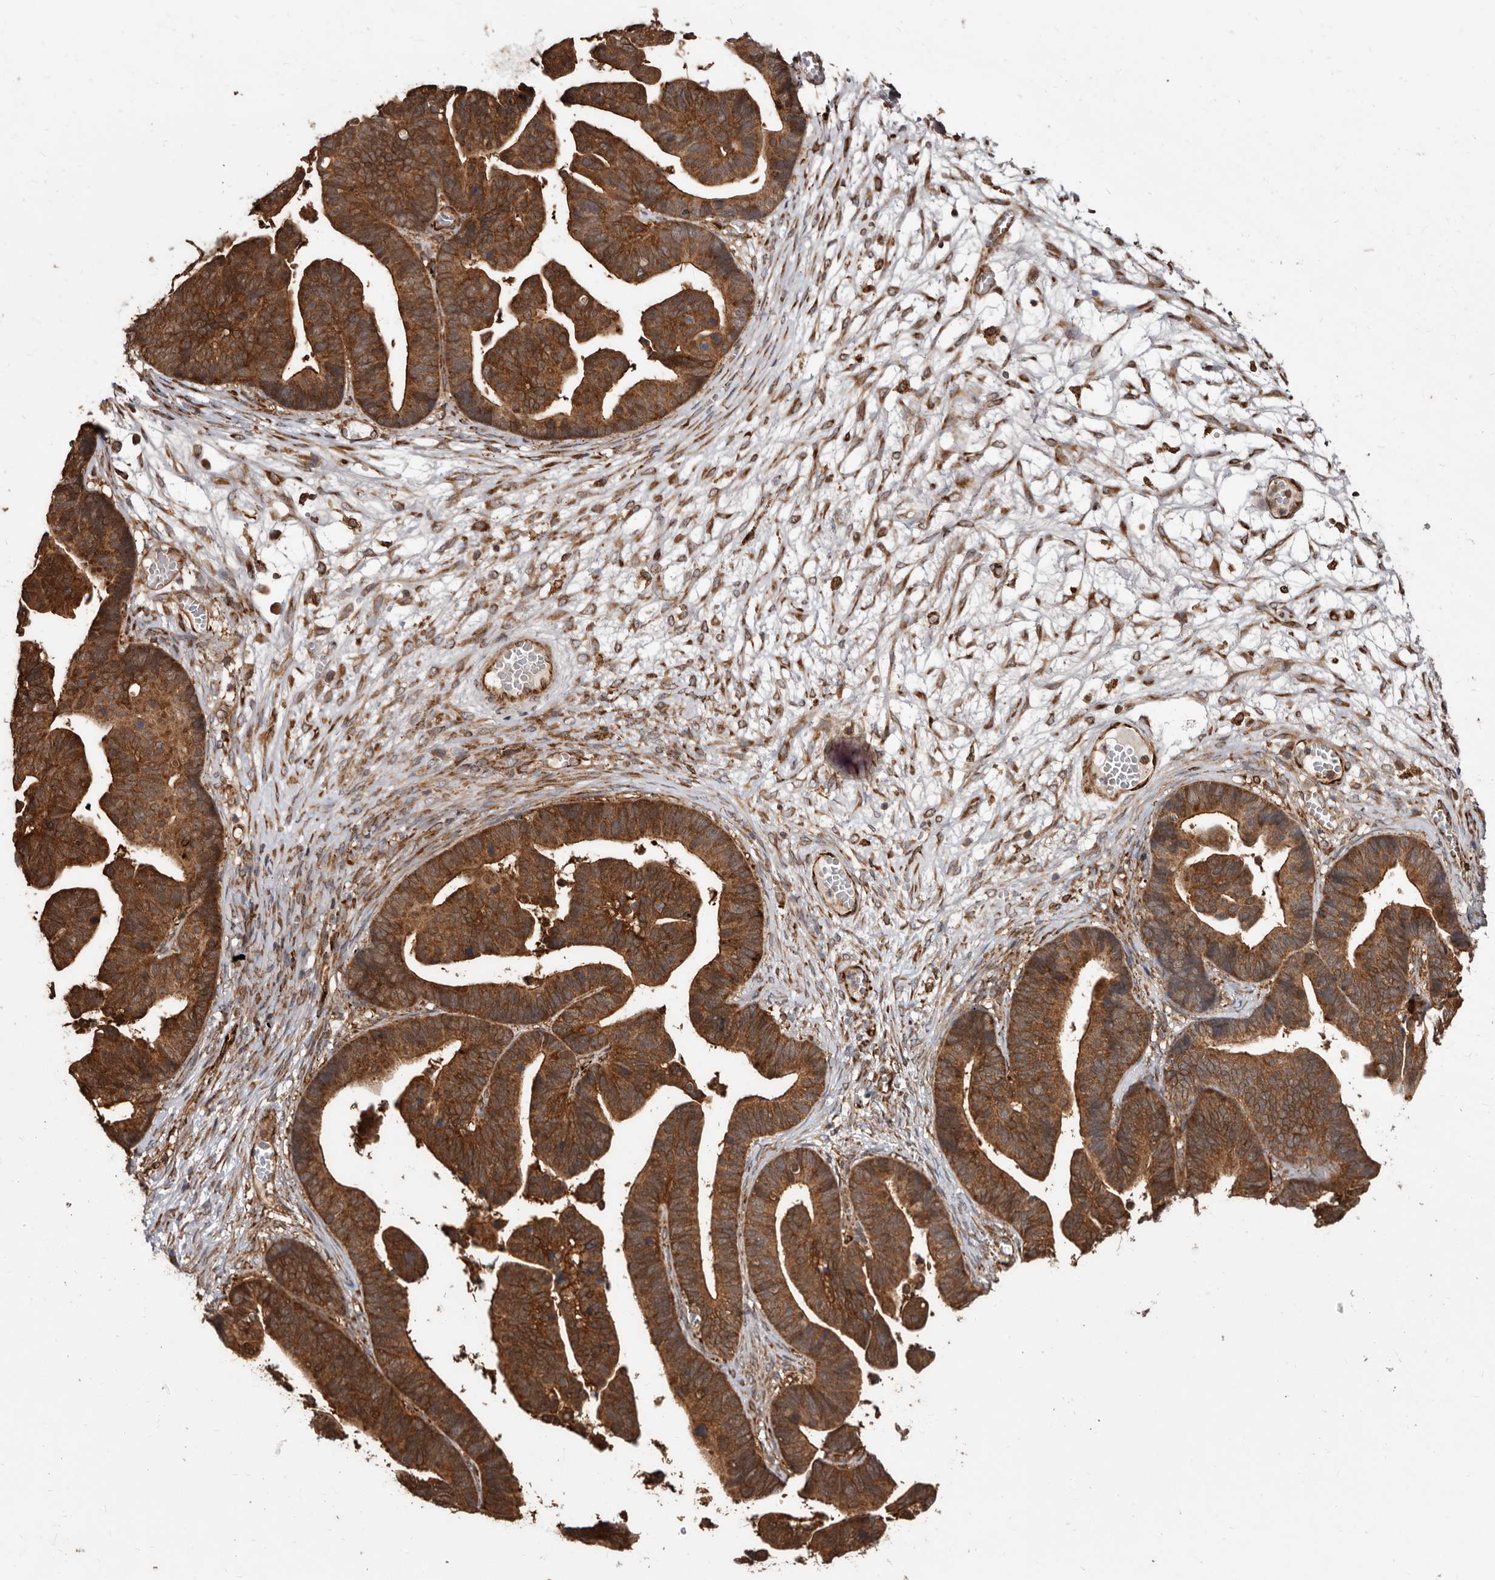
{"staining": {"intensity": "strong", "quantity": ">75%", "location": "cytoplasmic/membranous"}, "tissue": "ovarian cancer", "cell_type": "Tumor cells", "image_type": "cancer", "snomed": [{"axis": "morphology", "description": "Cystadenocarcinoma, serous, NOS"}, {"axis": "topography", "description": "Ovary"}], "caption": "This is an image of immunohistochemistry staining of ovarian cancer (serous cystadenocarcinoma), which shows strong staining in the cytoplasmic/membranous of tumor cells.", "gene": "FLAD1", "patient": {"sex": "female", "age": 56}}